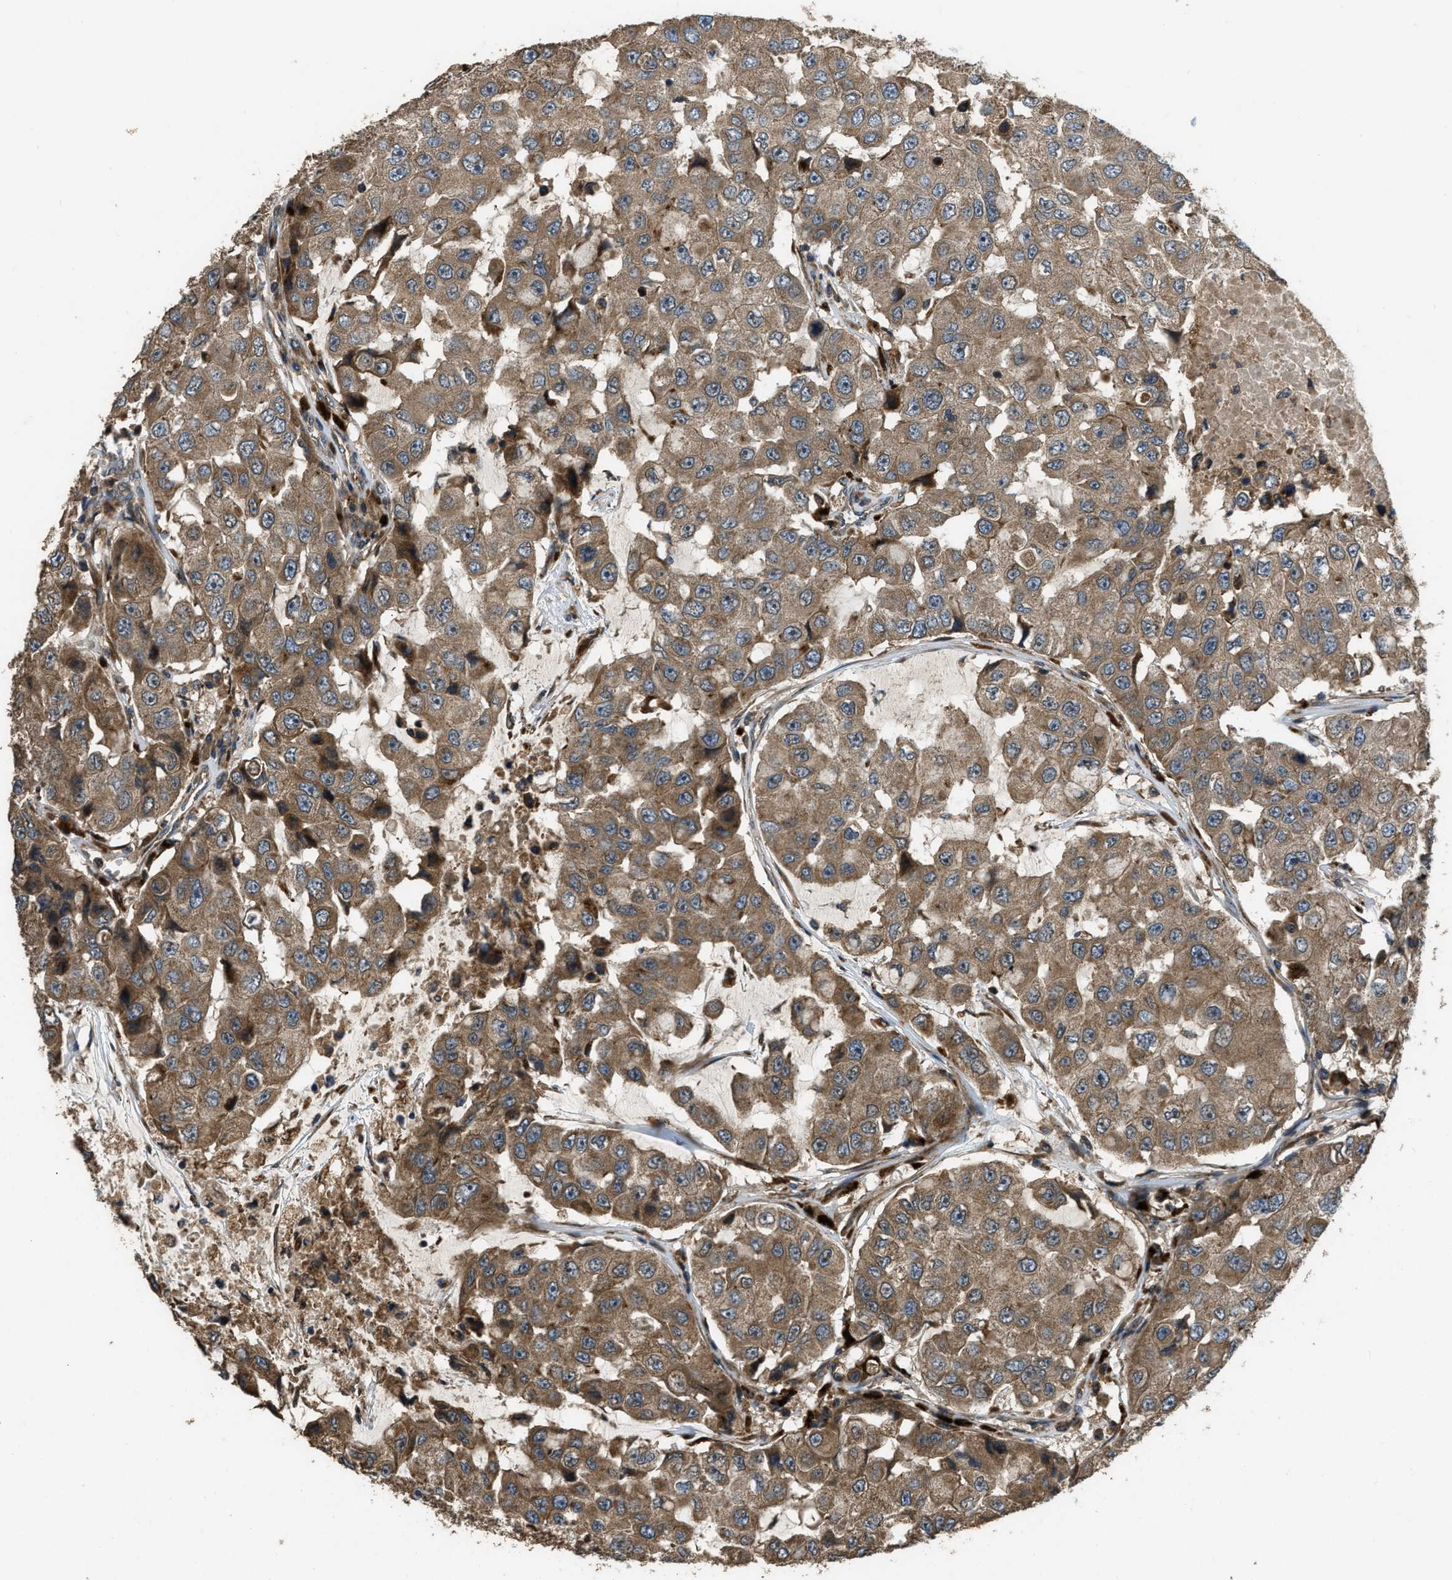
{"staining": {"intensity": "moderate", "quantity": ">75%", "location": "cytoplasmic/membranous"}, "tissue": "breast cancer", "cell_type": "Tumor cells", "image_type": "cancer", "snomed": [{"axis": "morphology", "description": "Duct carcinoma"}, {"axis": "topography", "description": "Breast"}], "caption": "Breast cancer (invasive ductal carcinoma) stained with immunohistochemistry shows moderate cytoplasmic/membranous staining in approximately >75% of tumor cells. The staining was performed using DAB (3,3'-diaminobenzidine) to visualize the protein expression in brown, while the nuclei were stained in blue with hematoxylin (Magnification: 20x).", "gene": "GGH", "patient": {"sex": "female", "age": 27}}